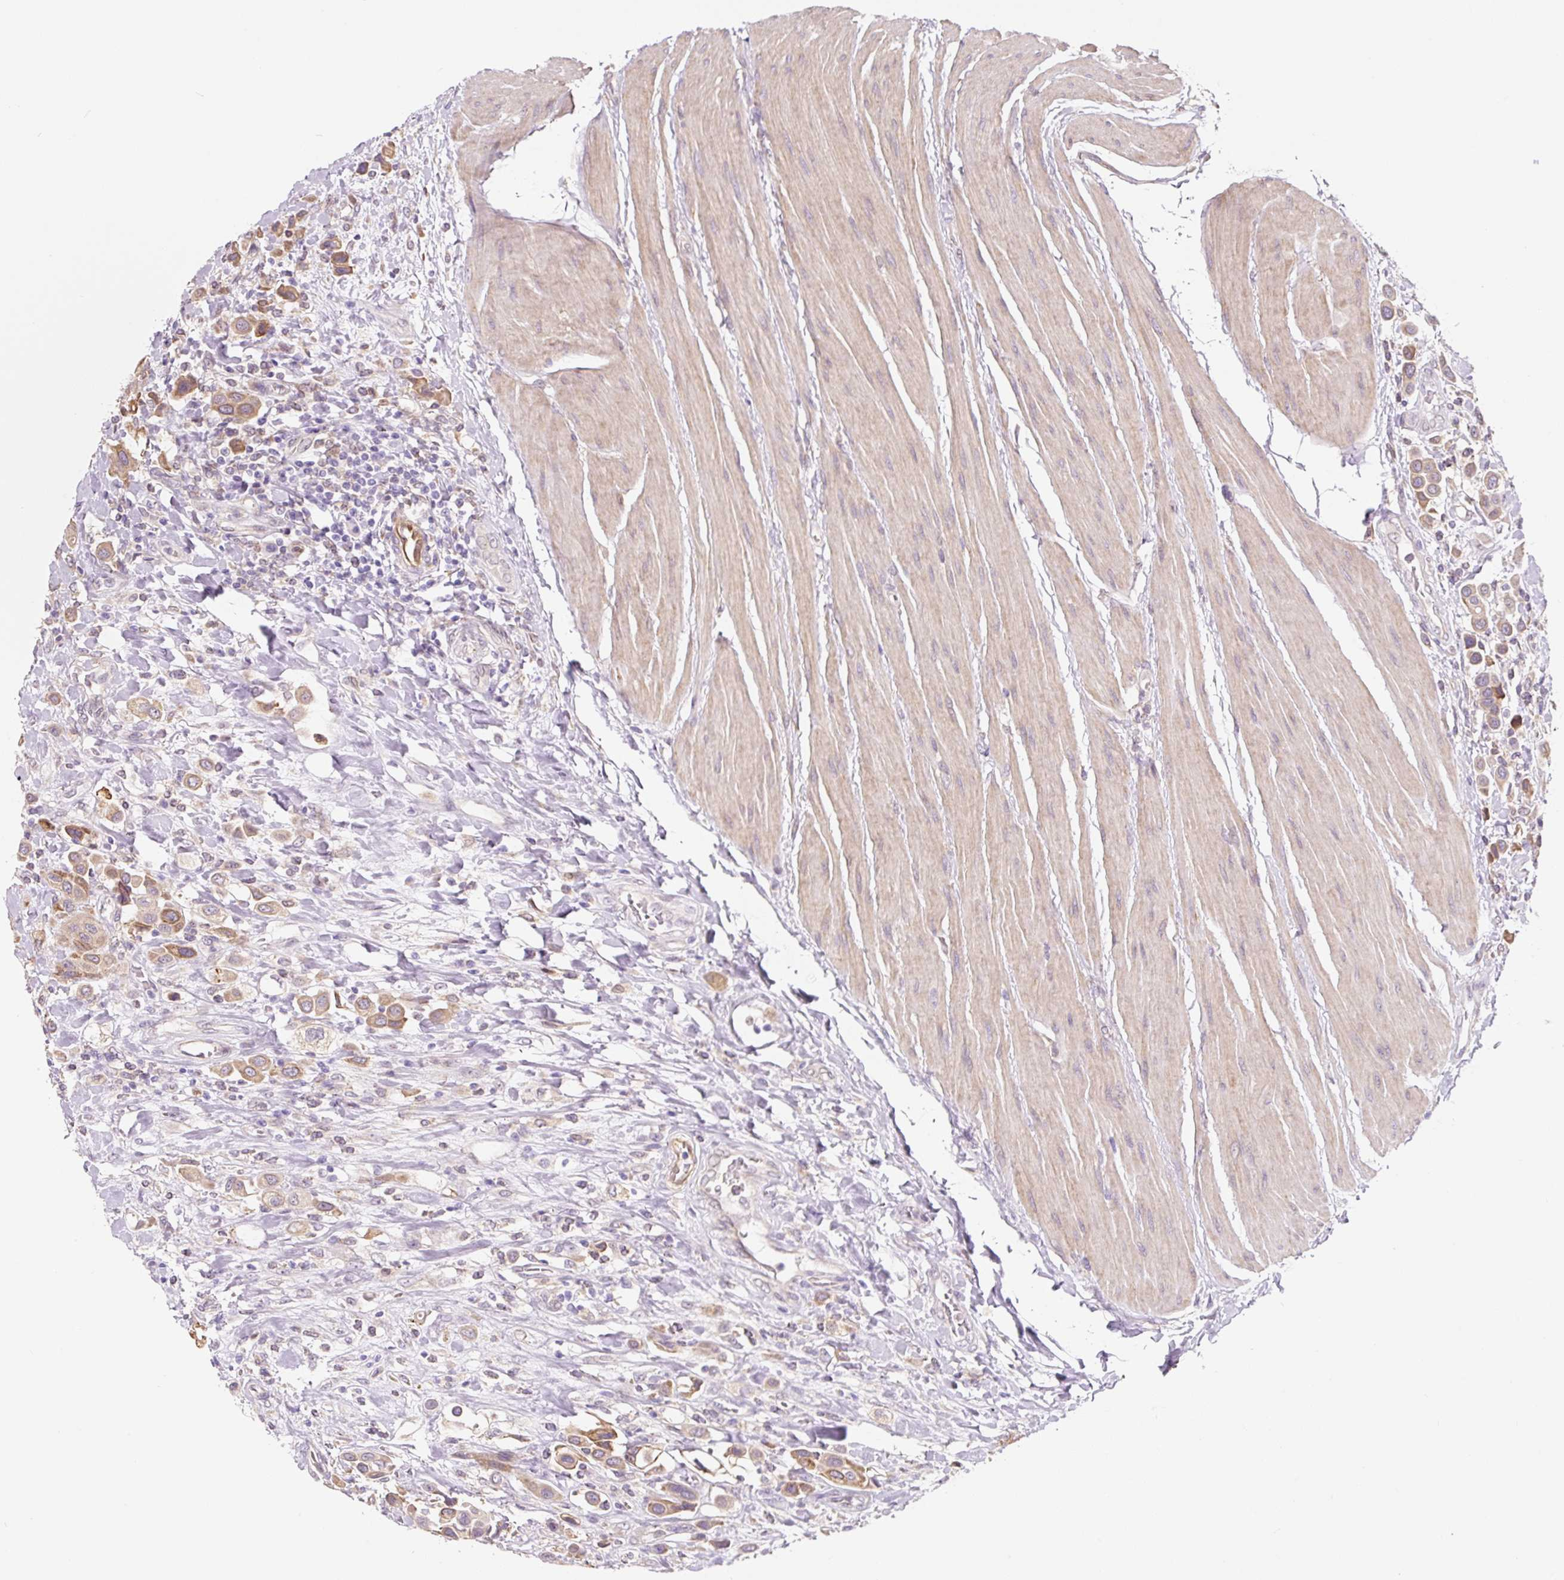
{"staining": {"intensity": "moderate", "quantity": ">75%", "location": "cytoplasmic/membranous"}, "tissue": "urothelial cancer", "cell_type": "Tumor cells", "image_type": "cancer", "snomed": [{"axis": "morphology", "description": "Urothelial carcinoma, High grade"}, {"axis": "topography", "description": "Urinary bladder"}], "caption": "IHC photomicrograph of neoplastic tissue: urothelial carcinoma (high-grade) stained using immunohistochemistry (IHC) exhibits medium levels of moderate protein expression localized specifically in the cytoplasmic/membranous of tumor cells, appearing as a cytoplasmic/membranous brown color.", "gene": "ASRGL1", "patient": {"sex": "male", "age": 50}}